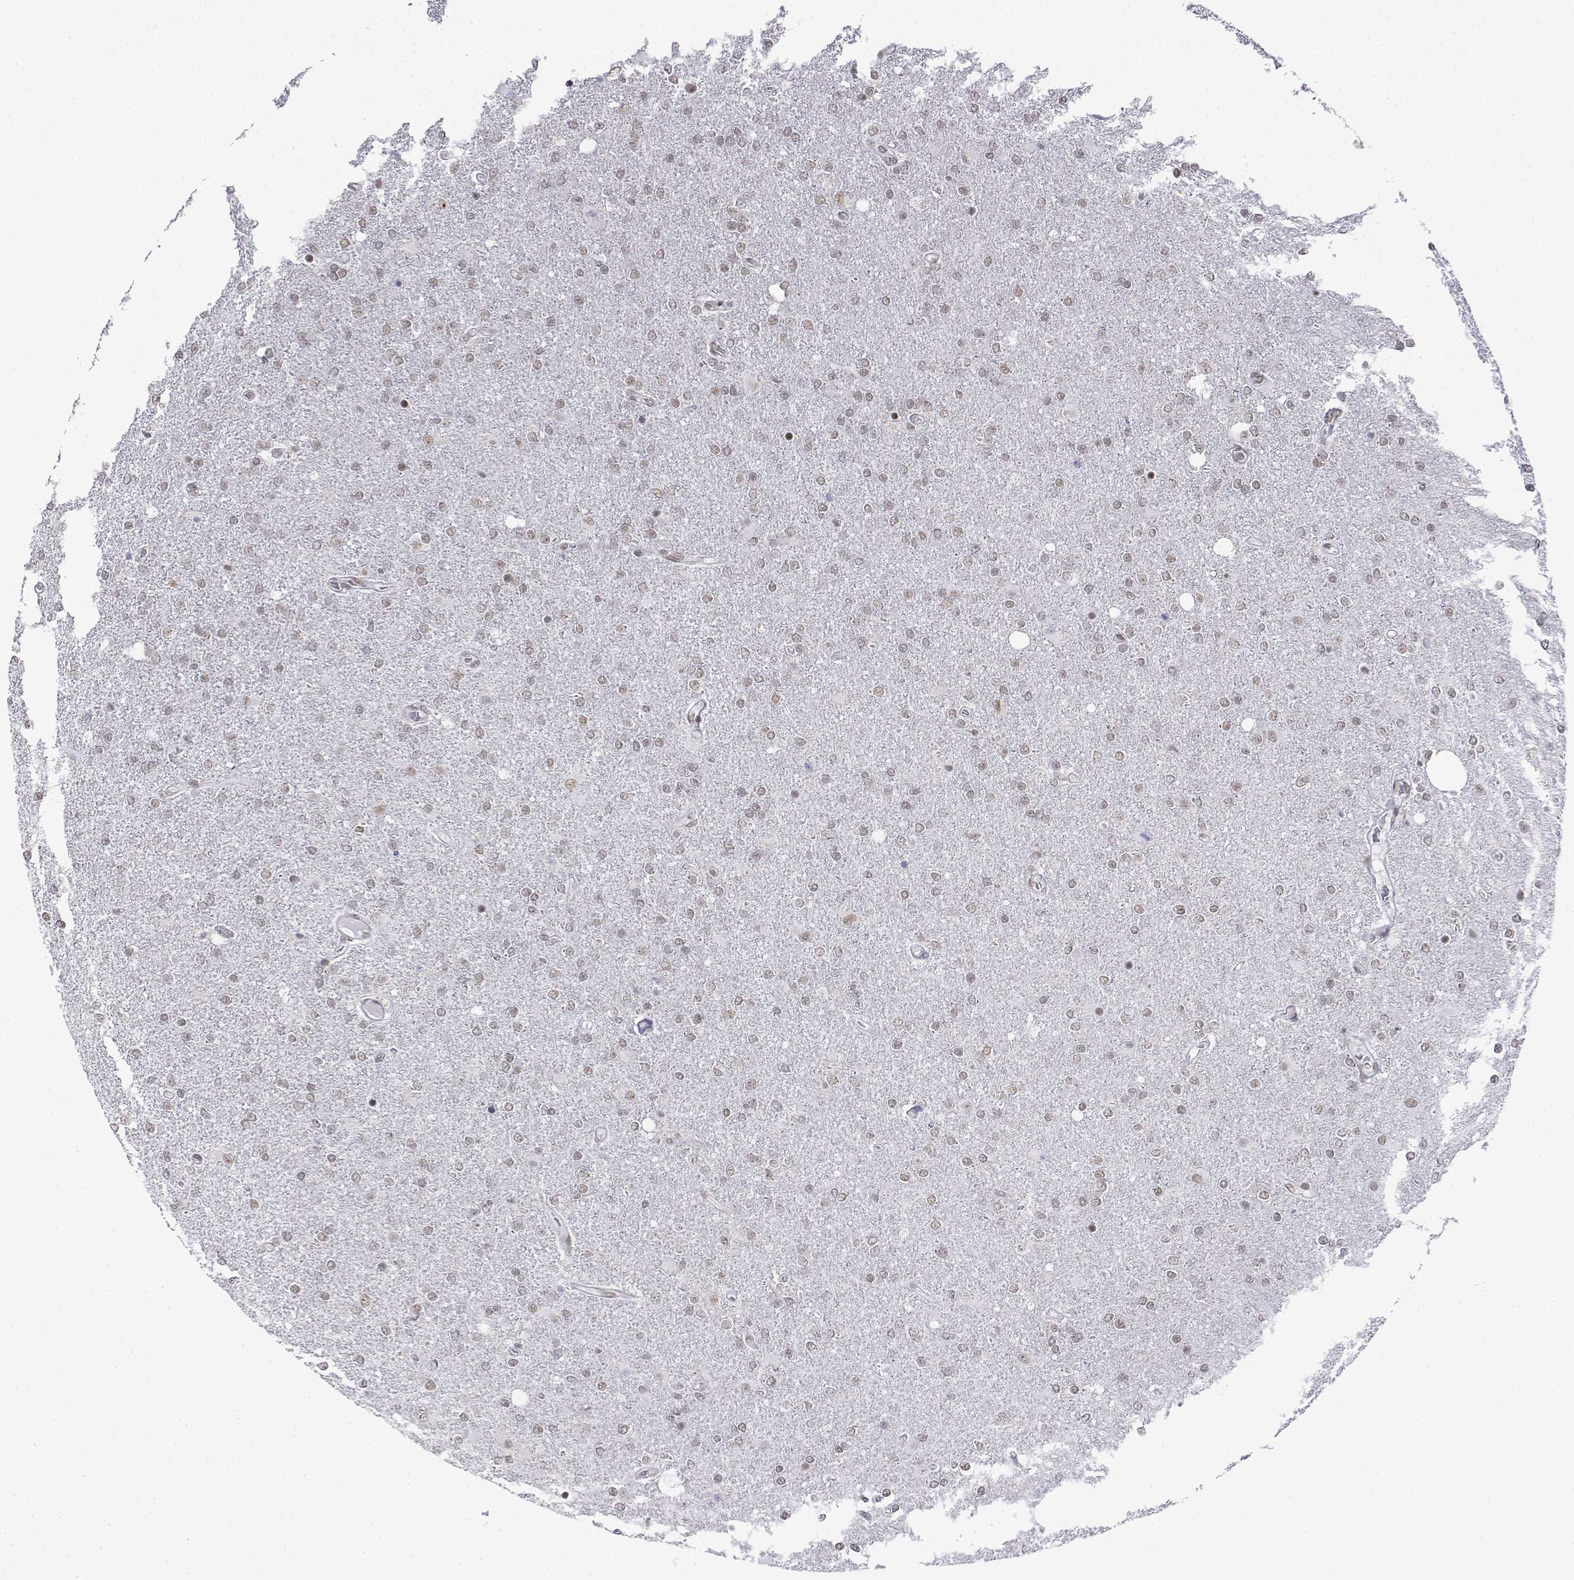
{"staining": {"intensity": "weak", "quantity": ">75%", "location": "nuclear"}, "tissue": "glioma", "cell_type": "Tumor cells", "image_type": "cancer", "snomed": [{"axis": "morphology", "description": "Glioma, malignant, High grade"}, {"axis": "topography", "description": "Cerebral cortex"}], "caption": "This image exhibits malignant high-grade glioma stained with immunohistochemistry (IHC) to label a protein in brown. The nuclear of tumor cells show weak positivity for the protein. Nuclei are counter-stained blue.", "gene": "SETD1A", "patient": {"sex": "male", "age": 70}}